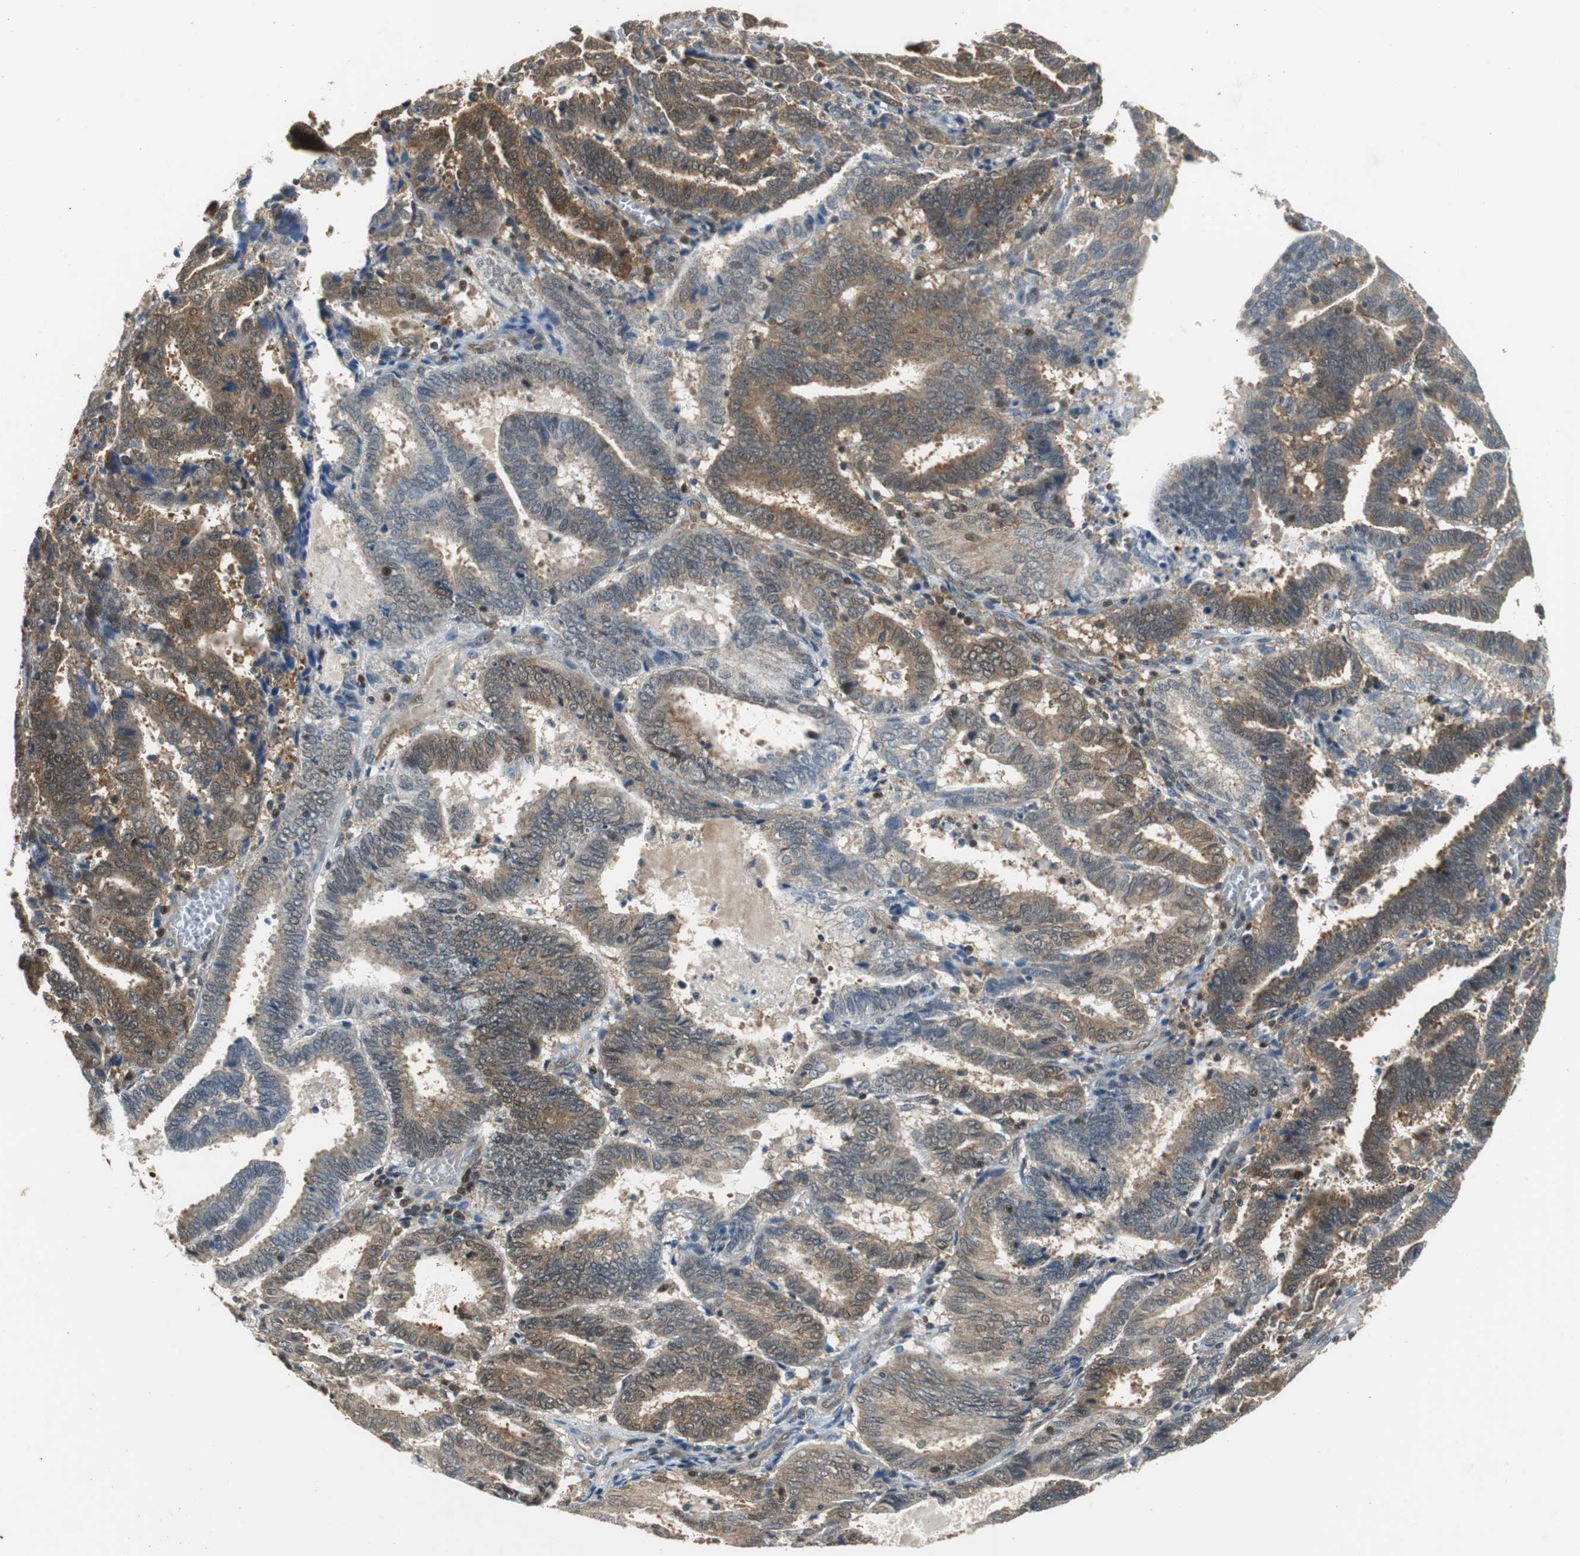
{"staining": {"intensity": "moderate", "quantity": ">75%", "location": "cytoplasmic/membranous"}, "tissue": "endometrial cancer", "cell_type": "Tumor cells", "image_type": "cancer", "snomed": [{"axis": "morphology", "description": "Adenocarcinoma, NOS"}, {"axis": "topography", "description": "Uterus"}], "caption": "Immunohistochemistry (DAB (3,3'-diaminobenzidine)) staining of human adenocarcinoma (endometrial) shows moderate cytoplasmic/membranous protein staining in approximately >75% of tumor cells. Using DAB (3,3'-diaminobenzidine) (brown) and hematoxylin (blue) stains, captured at high magnification using brightfield microscopy.", "gene": "GSDMD", "patient": {"sex": "female", "age": 83}}